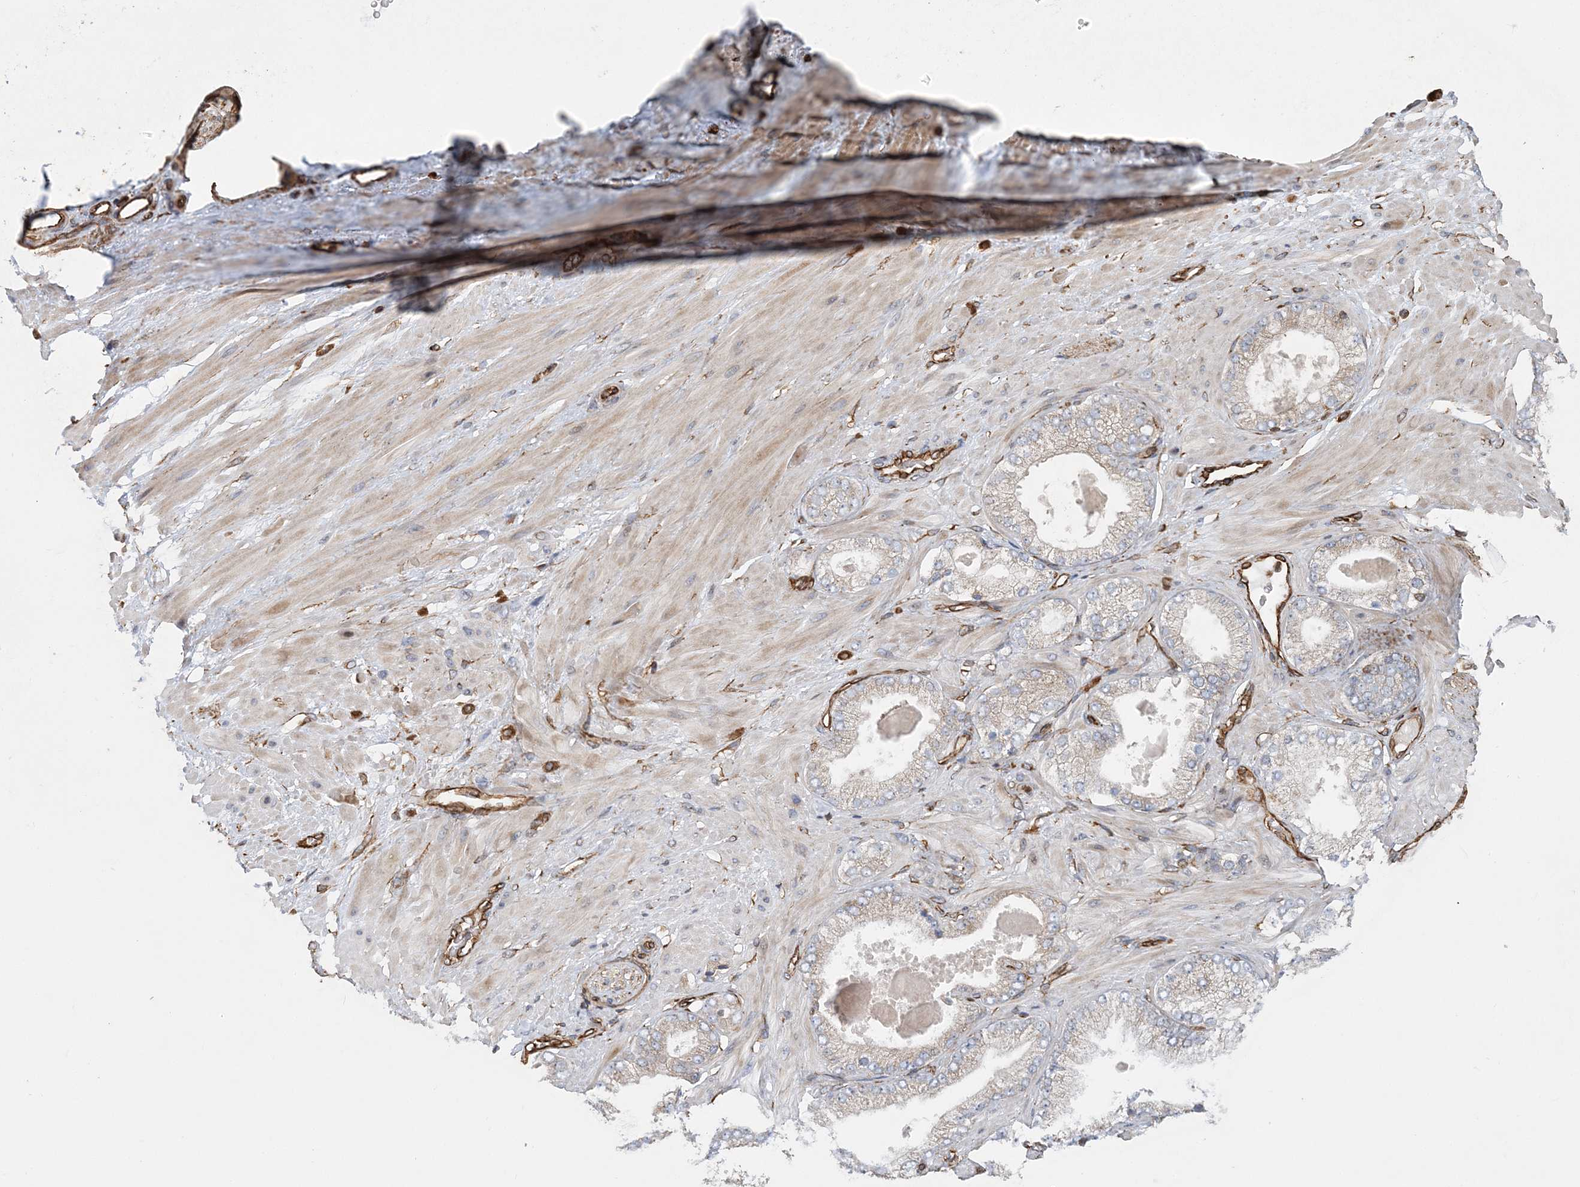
{"staining": {"intensity": "strong", "quantity": ">75%", "location": "cytoplasmic/membranous"}, "tissue": "adipose tissue", "cell_type": "Adipocytes", "image_type": "normal", "snomed": [{"axis": "morphology", "description": "Normal tissue, NOS"}, {"axis": "morphology", "description": "Adenocarcinoma, Low grade"}, {"axis": "topography", "description": "Prostate"}, {"axis": "topography", "description": "Peripheral nerve tissue"}], "caption": "Protein staining displays strong cytoplasmic/membranous positivity in approximately >75% of adipocytes in normal adipose tissue.", "gene": "FAM114A2", "patient": {"sex": "male", "age": 63}}